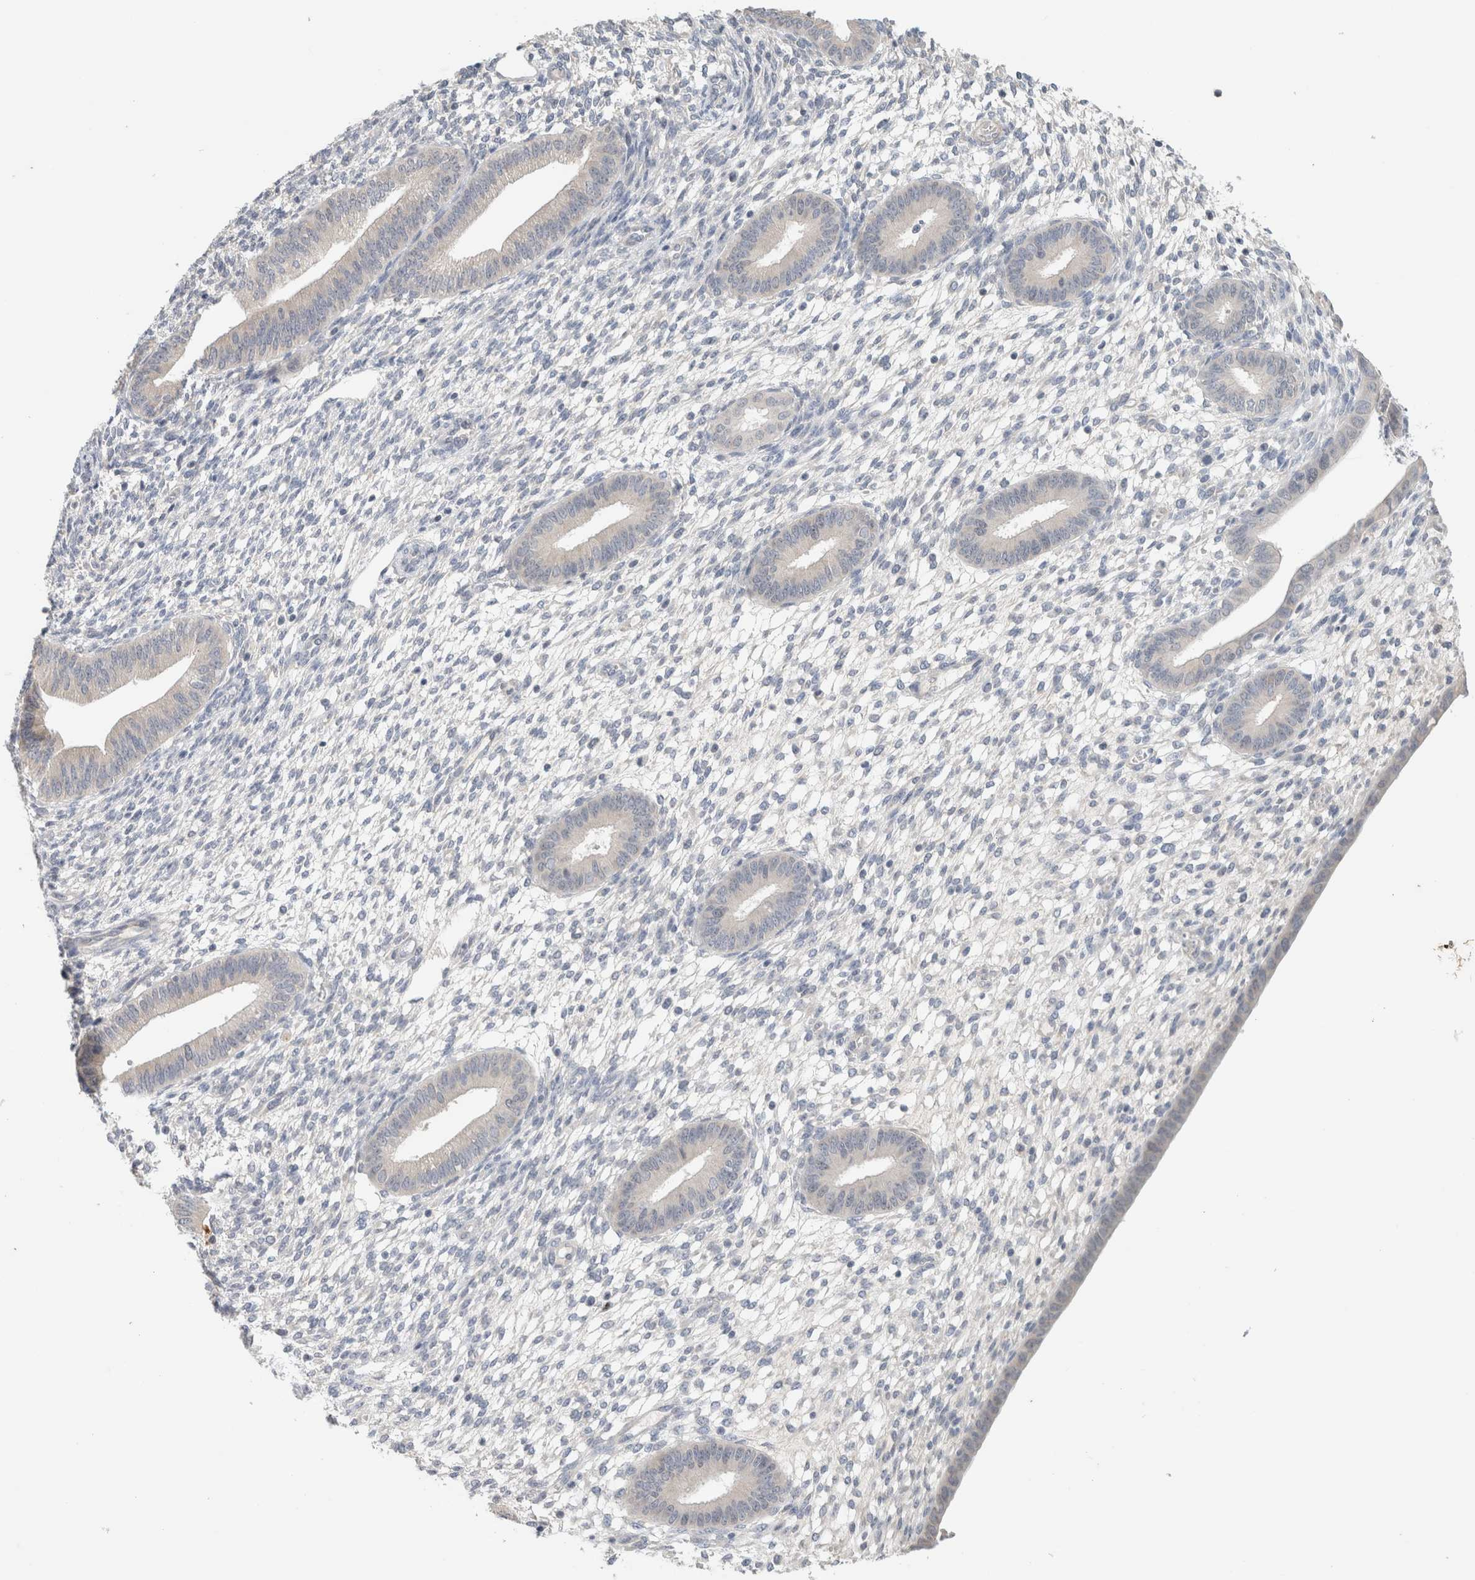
{"staining": {"intensity": "negative", "quantity": "none", "location": "none"}, "tissue": "endometrium", "cell_type": "Cells in endometrial stroma", "image_type": "normal", "snomed": [{"axis": "morphology", "description": "Normal tissue, NOS"}, {"axis": "topography", "description": "Endometrium"}], "caption": "Immunohistochemical staining of normal human endometrium demonstrates no significant expression in cells in endometrial stroma. (IHC, brightfield microscopy, high magnification).", "gene": "SPRTN", "patient": {"sex": "female", "age": 46}}